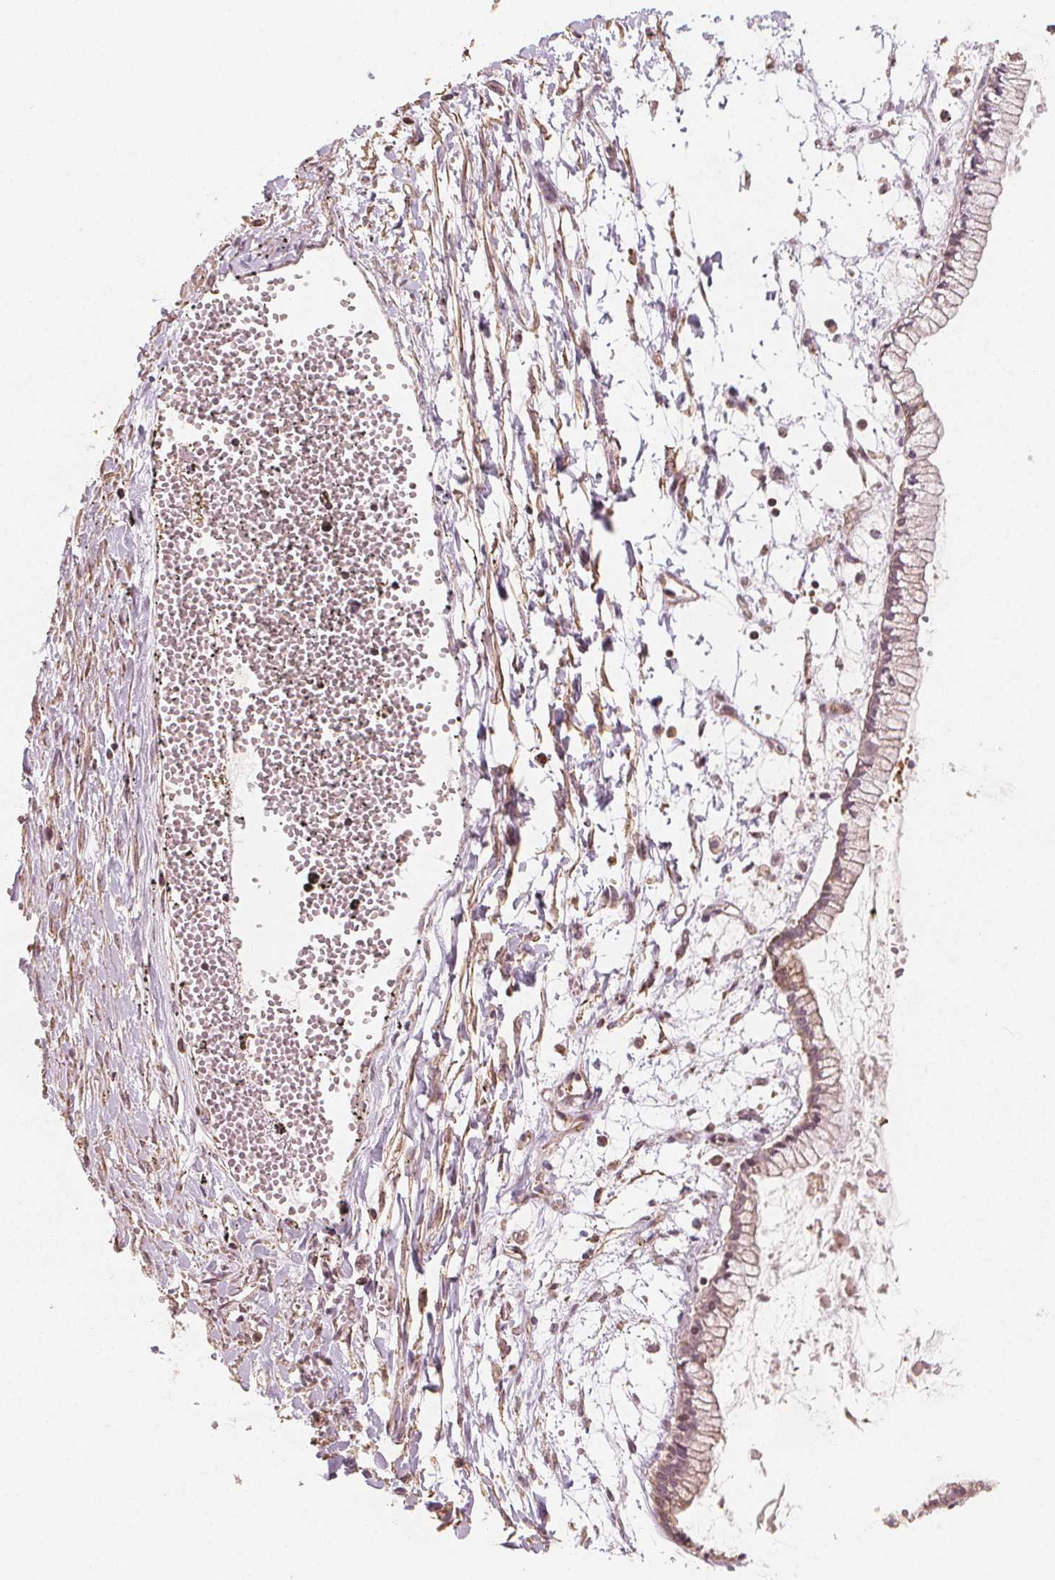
{"staining": {"intensity": "moderate", "quantity": "25%-75%", "location": "cytoplasmic/membranous"}, "tissue": "ovarian cancer", "cell_type": "Tumor cells", "image_type": "cancer", "snomed": [{"axis": "morphology", "description": "Cystadenocarcinoma, mucinous, NOS"}, {"axis": "topography", "description": "Ovary"}], "caption": "A histopathology image of human mucinous cystadenocarcinoma (ovarian) stained for a protein displays moderate cytoplasmic/membranous brown staining in tumor cells.", "gene": "PEX26", "patient": {"sex": "female", "age": 67}}